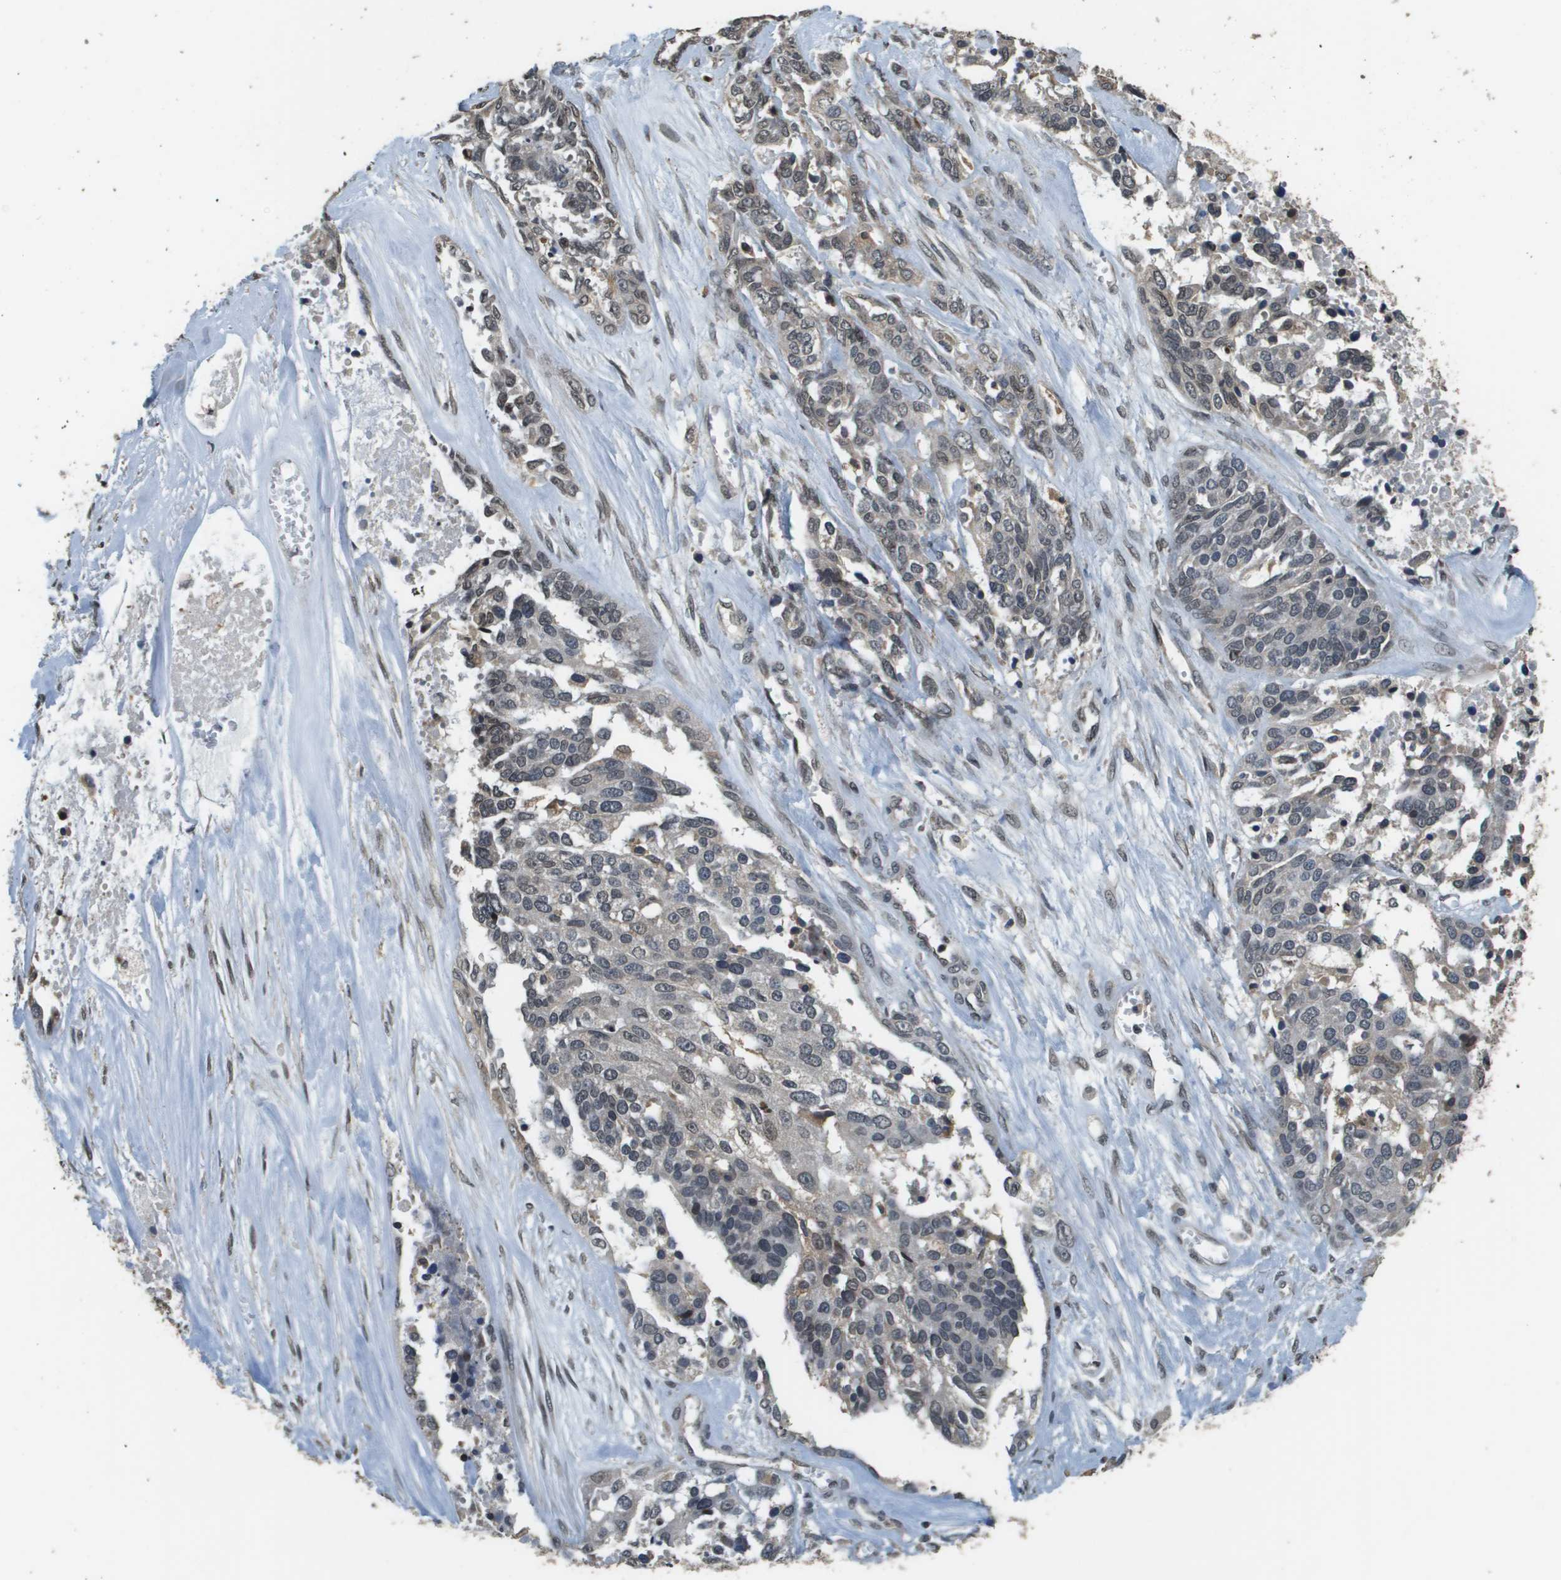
{"staining": {"intensity": "weak", "quantity": "<25%", "location": "cytoplasmic/membranous,nuclear"}, "tissue": "ovarian cancer", "cell_type": "Tumor cells", "image_type": "cancer", "snomed": [{"axis": "morphology", "description": "Cystadenocarcinoma, serous, NOS"}, {"axis": "topography", "description": "Ovary"}], "caption": "Protein analysis of serous cystadenocarcinoma (ovarian) demonstrates no significant positivity in tumor cells.", "gene": "FANCC", "patient": {"sex": "female", "age": 44}}